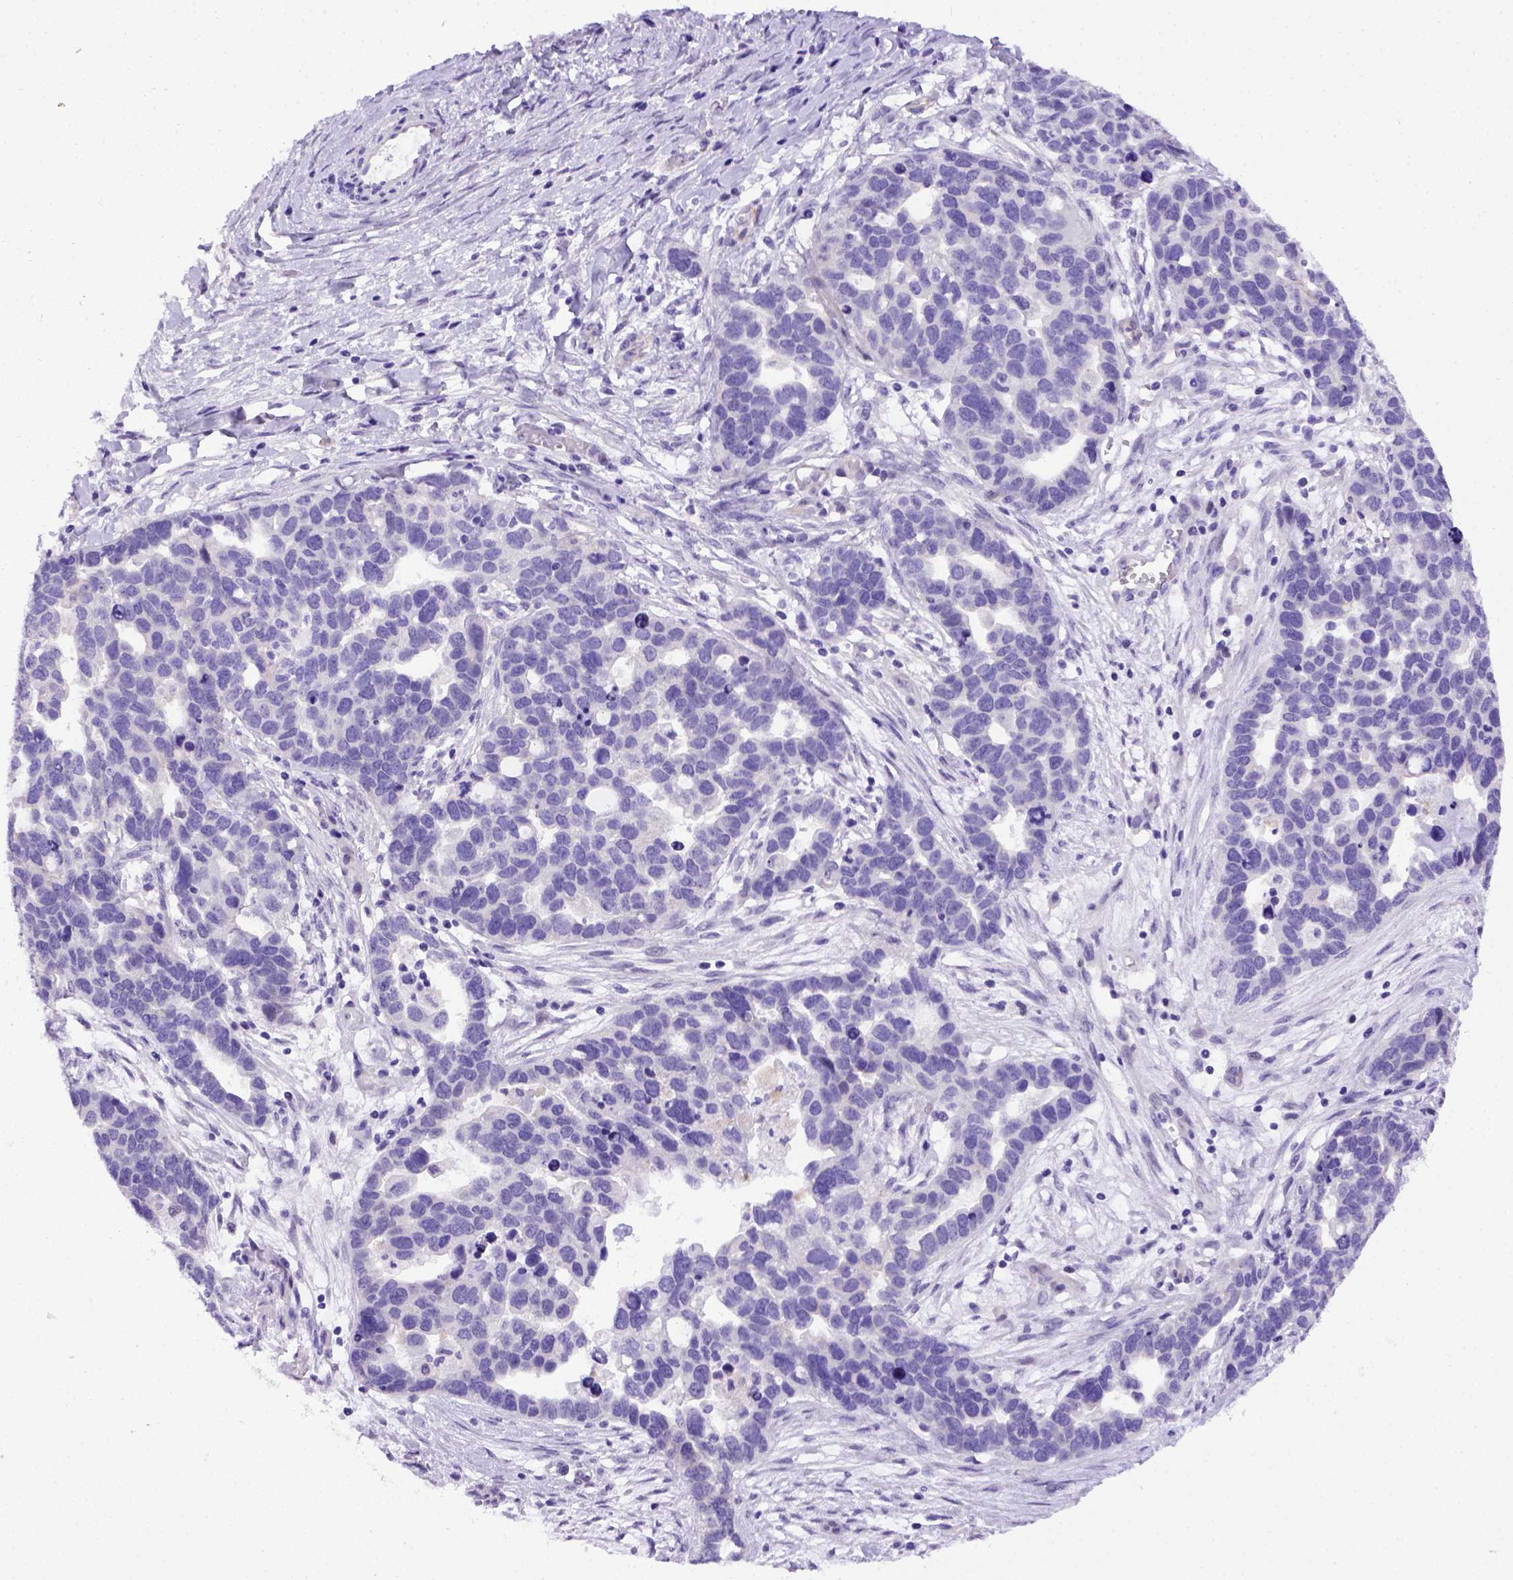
{"staining": {"intensity": "negative", "quantity": "none", "location": "none"}, "tissue": "ovarian cancer", "cell_type": "Tumor cells", "image_type": "cancer", "snomed": [{"axis": "morphology", "description": "Cystadenocarcinoma, serous, NOS"}, {"axis": "topography", "description": "Ovary"}], "caption": "Serous cystadenocarcinoma (ovarian) was stained to show a protein in brown. There is no significant positivity in tumor cells.", "gene": "ADAM12", "patient": {"sex": "female", "age": 54}}